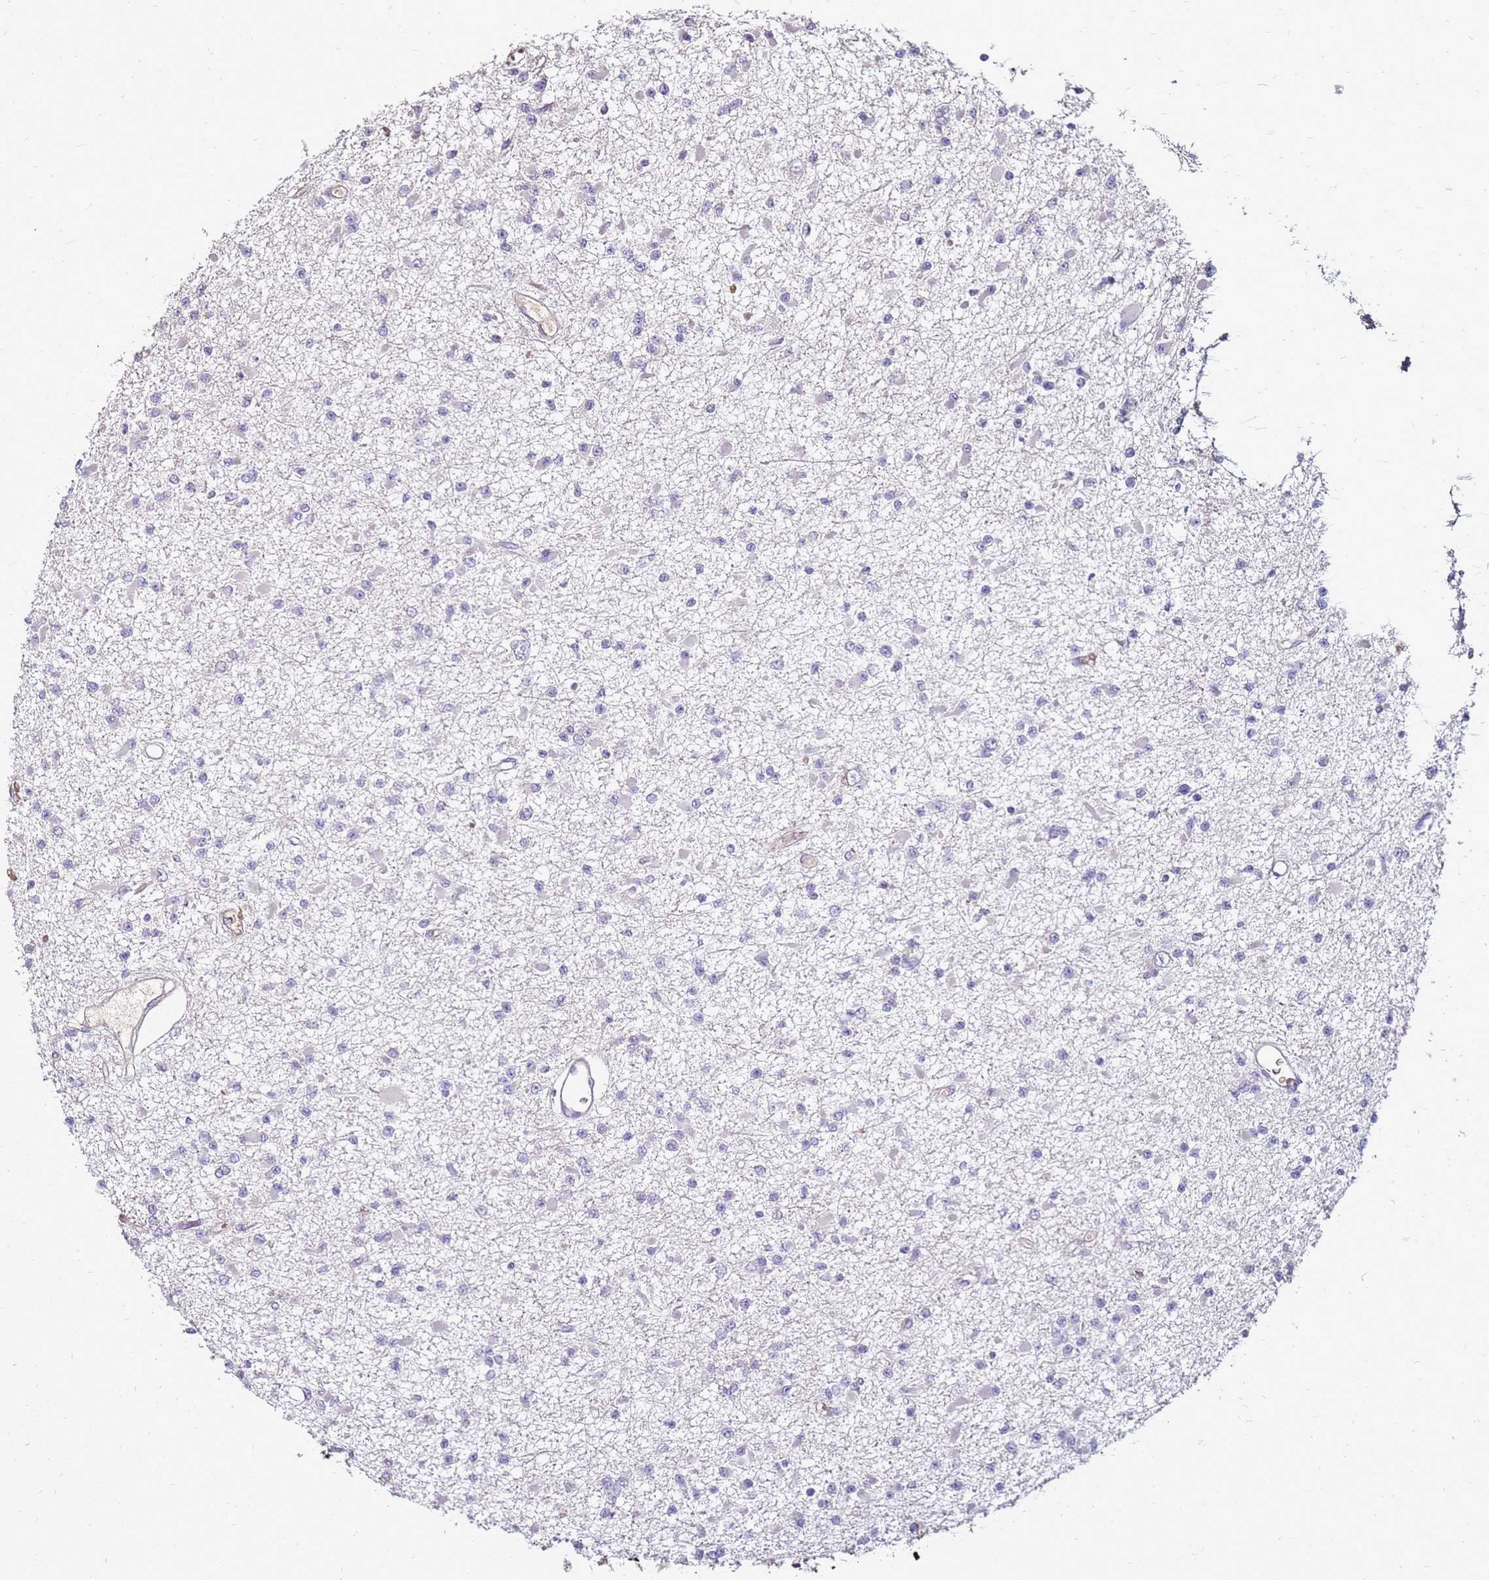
{"staining": {"intensity": "negative", "quantity": "none", "location": "none"}, "tissue": "glioma", "cell_type": "Tumor cells", "image_type": "cancer", "snomed": [{"axis": "morphology", "description": "Glioma, malignant, Low grade"}, {"axis": "topography", "description": "Brain"}], "caption": "Immunohistochemical staining of human glioma exhibits no significant staining in tumor cells.", "gene": "RNF11", "patient": {"sex": "female", "age": 22}}